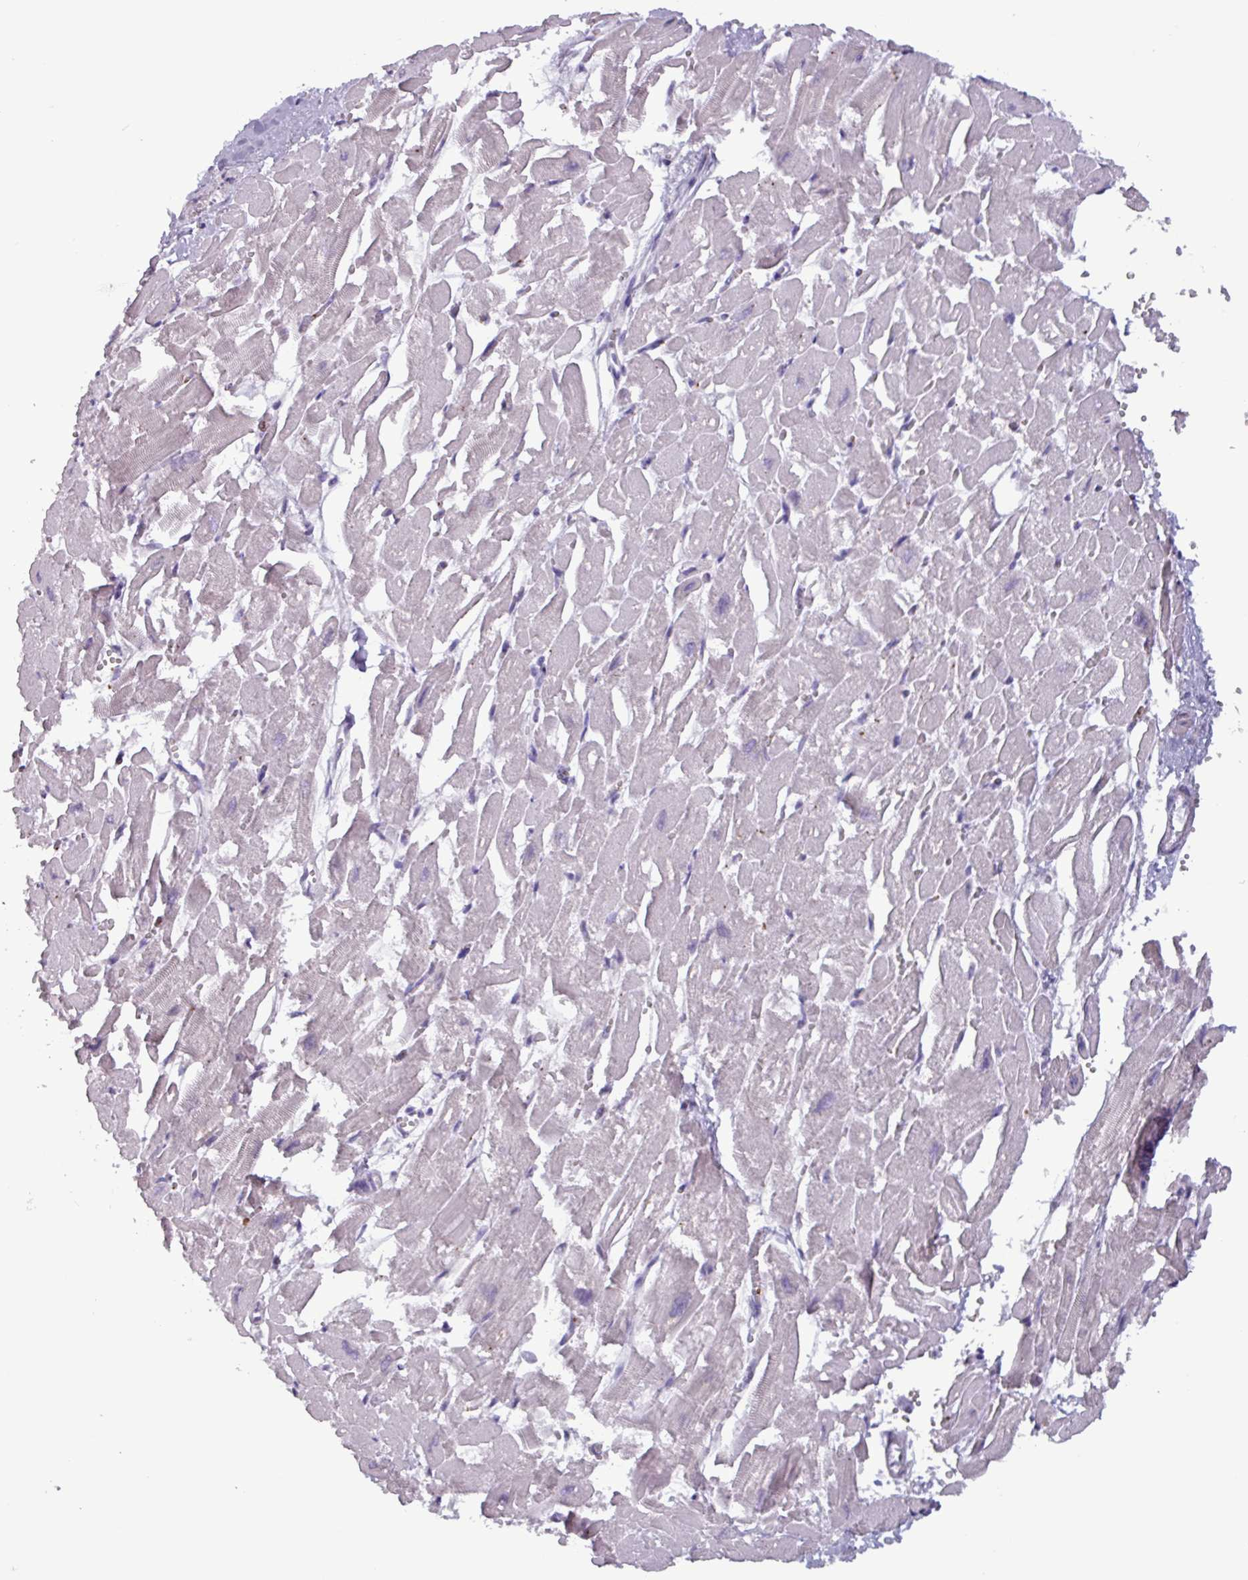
{"staining": {"intensity": "negative", "quantity": "none", "location": "none"}, "tissue": "heart muscle", "cell_type": "Cardiomyocytes", "image_type": "normal", "snomed": [{"axis": "morphology", "description": "Normal tissue, NOS"}, {"axis": "topography", "description": "Heart"}], "caption": "The photomicrograph demonstrates no significant positivity in cardiomyocytes of heart muscle. The staining is performed using DAB brown chromogen with nuclei counter-stained in using hematoxylin.", "gene": "PLIN2", "patient": {"sex": "male", "age": 54}}